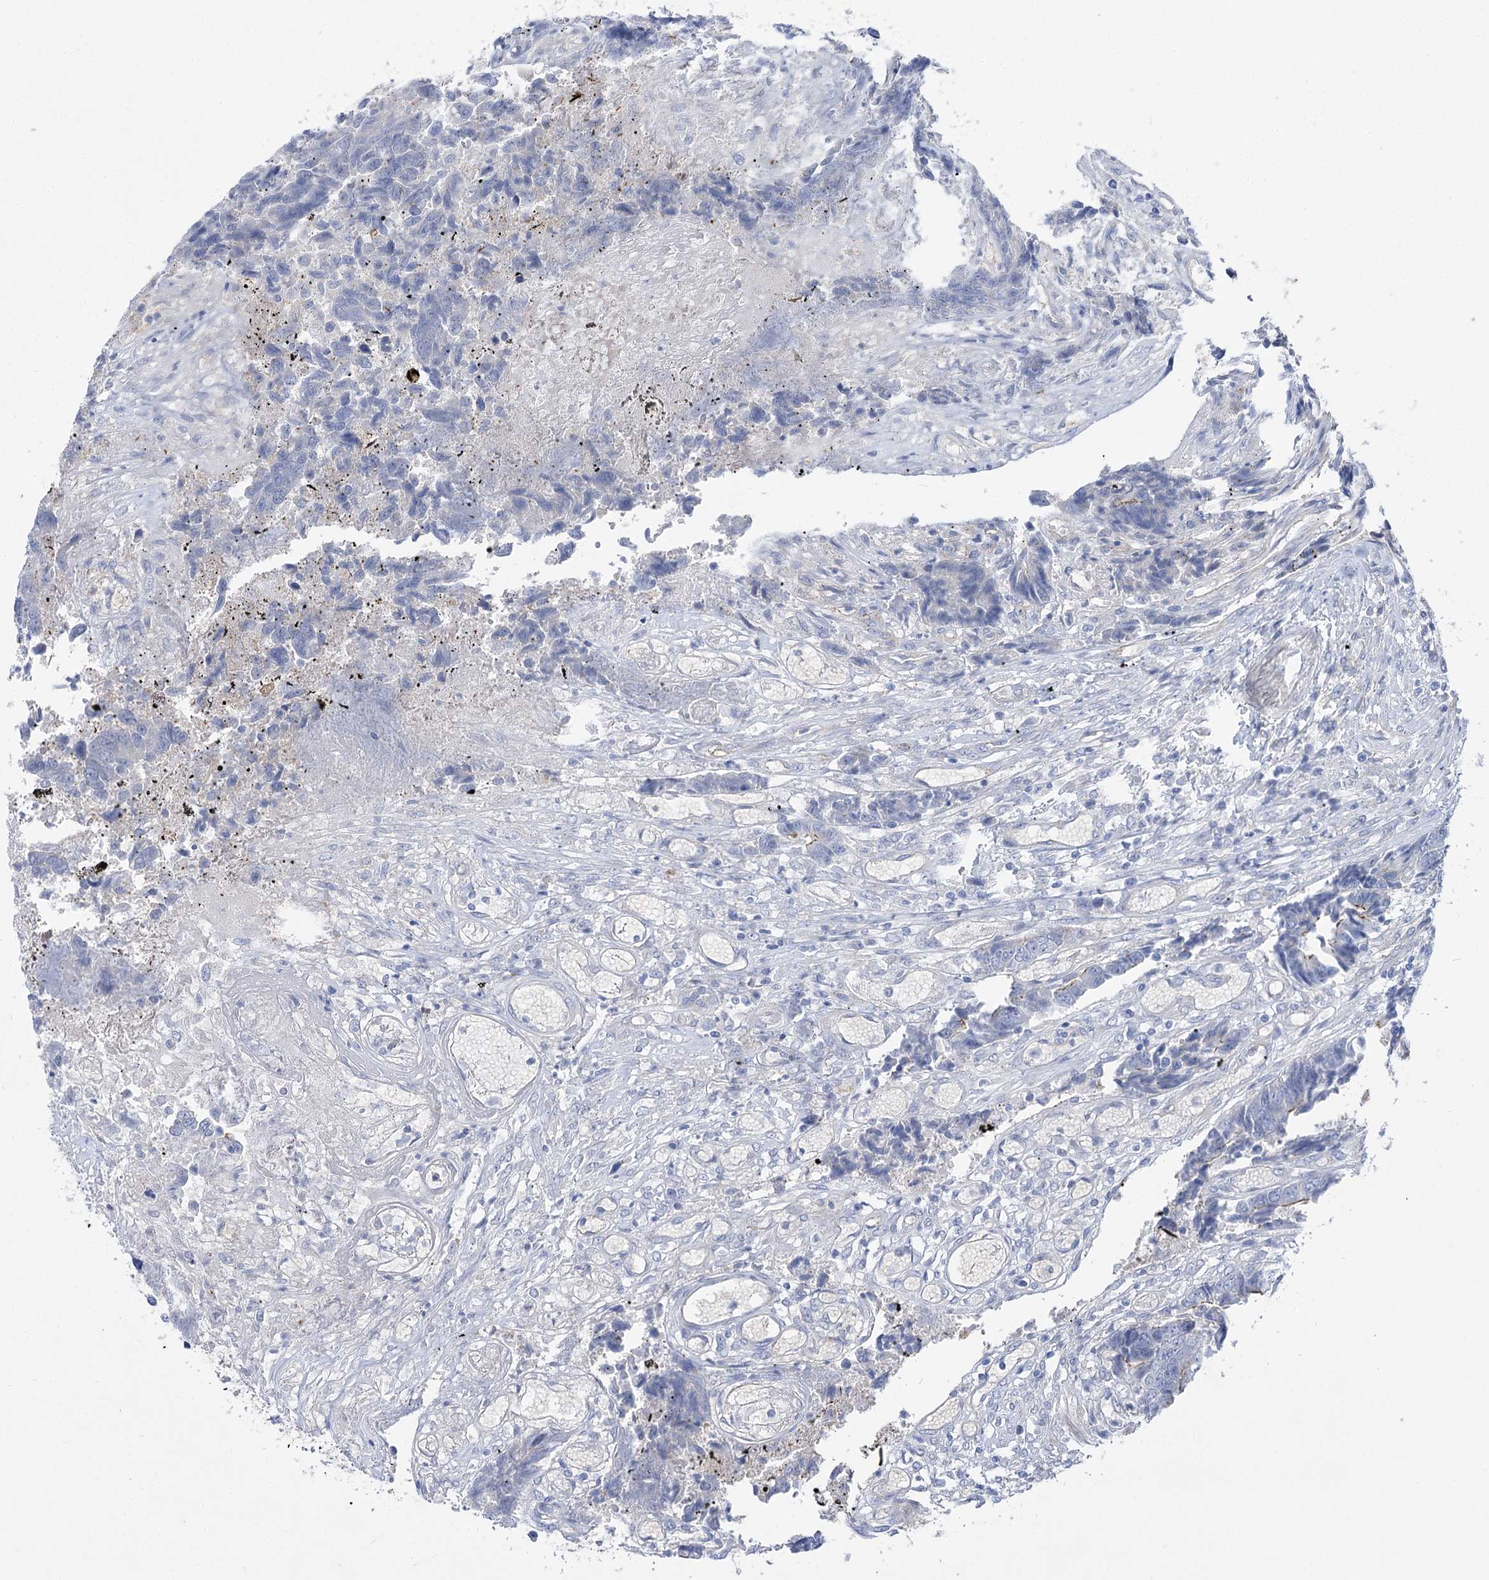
{"staining": {"intensity": "negative", "quantity": "none", "location": "none"}, "tissue": "colorectal cancer", "cell_type": "Tumor cells", "image_type": "cancer", "snomed": [{"axis": "morphology", "description": "Adenocarcinoma, NOS"}, {"axis": "topography", "description": "Rectum"}], "caption": "Immunohistochemical staining of adenocarcinoma (colorectal) shows no significant positivity in tumor cells. (Immunohistochemistry, brightfield microscopy, high magnification).", "gene": "NRAP", "patient": {"sex": "male", "age": 84}}